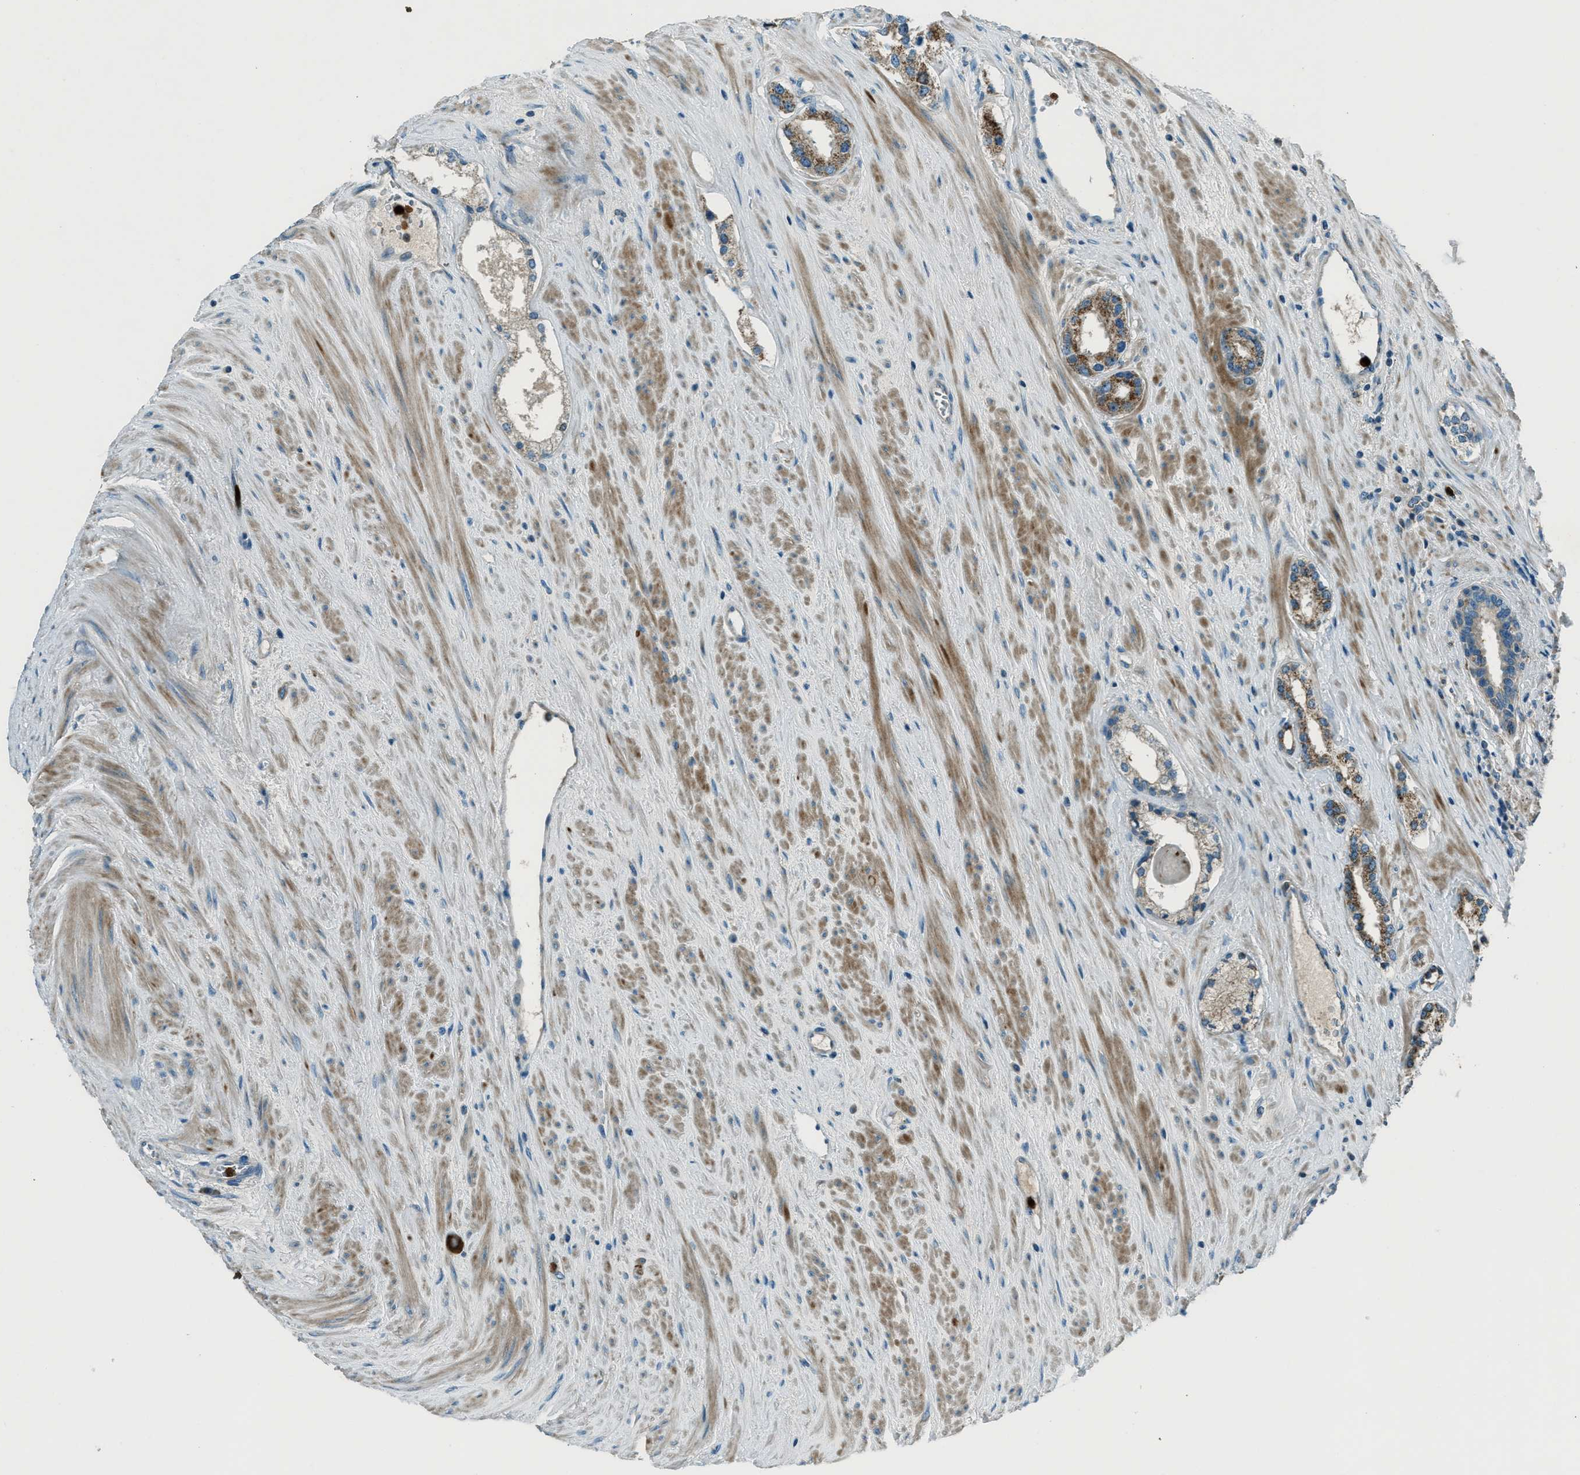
{"staining": {"intensity": "moderate", "quantity": ">75%", "location": "cytoplasmic/membranous"}, "tissue": "prostate cancer", "cell_type": "Tumor cells", "image_type": "cancer", "snomed": [{"axis": "morphology", "description": "Adenocarcinoma, High grade"}, {"axis": "topography", "description": "Prostate"}], "caption": "Prostate cancer (high-grade adenocarcinoma) stained with a brown dye demonstrates moderate cytoplasmic/membranous positive positivity in about >75% of tumor cells.", "gene": "FAR1", "patient": {"sex": "male", "age": 71}}